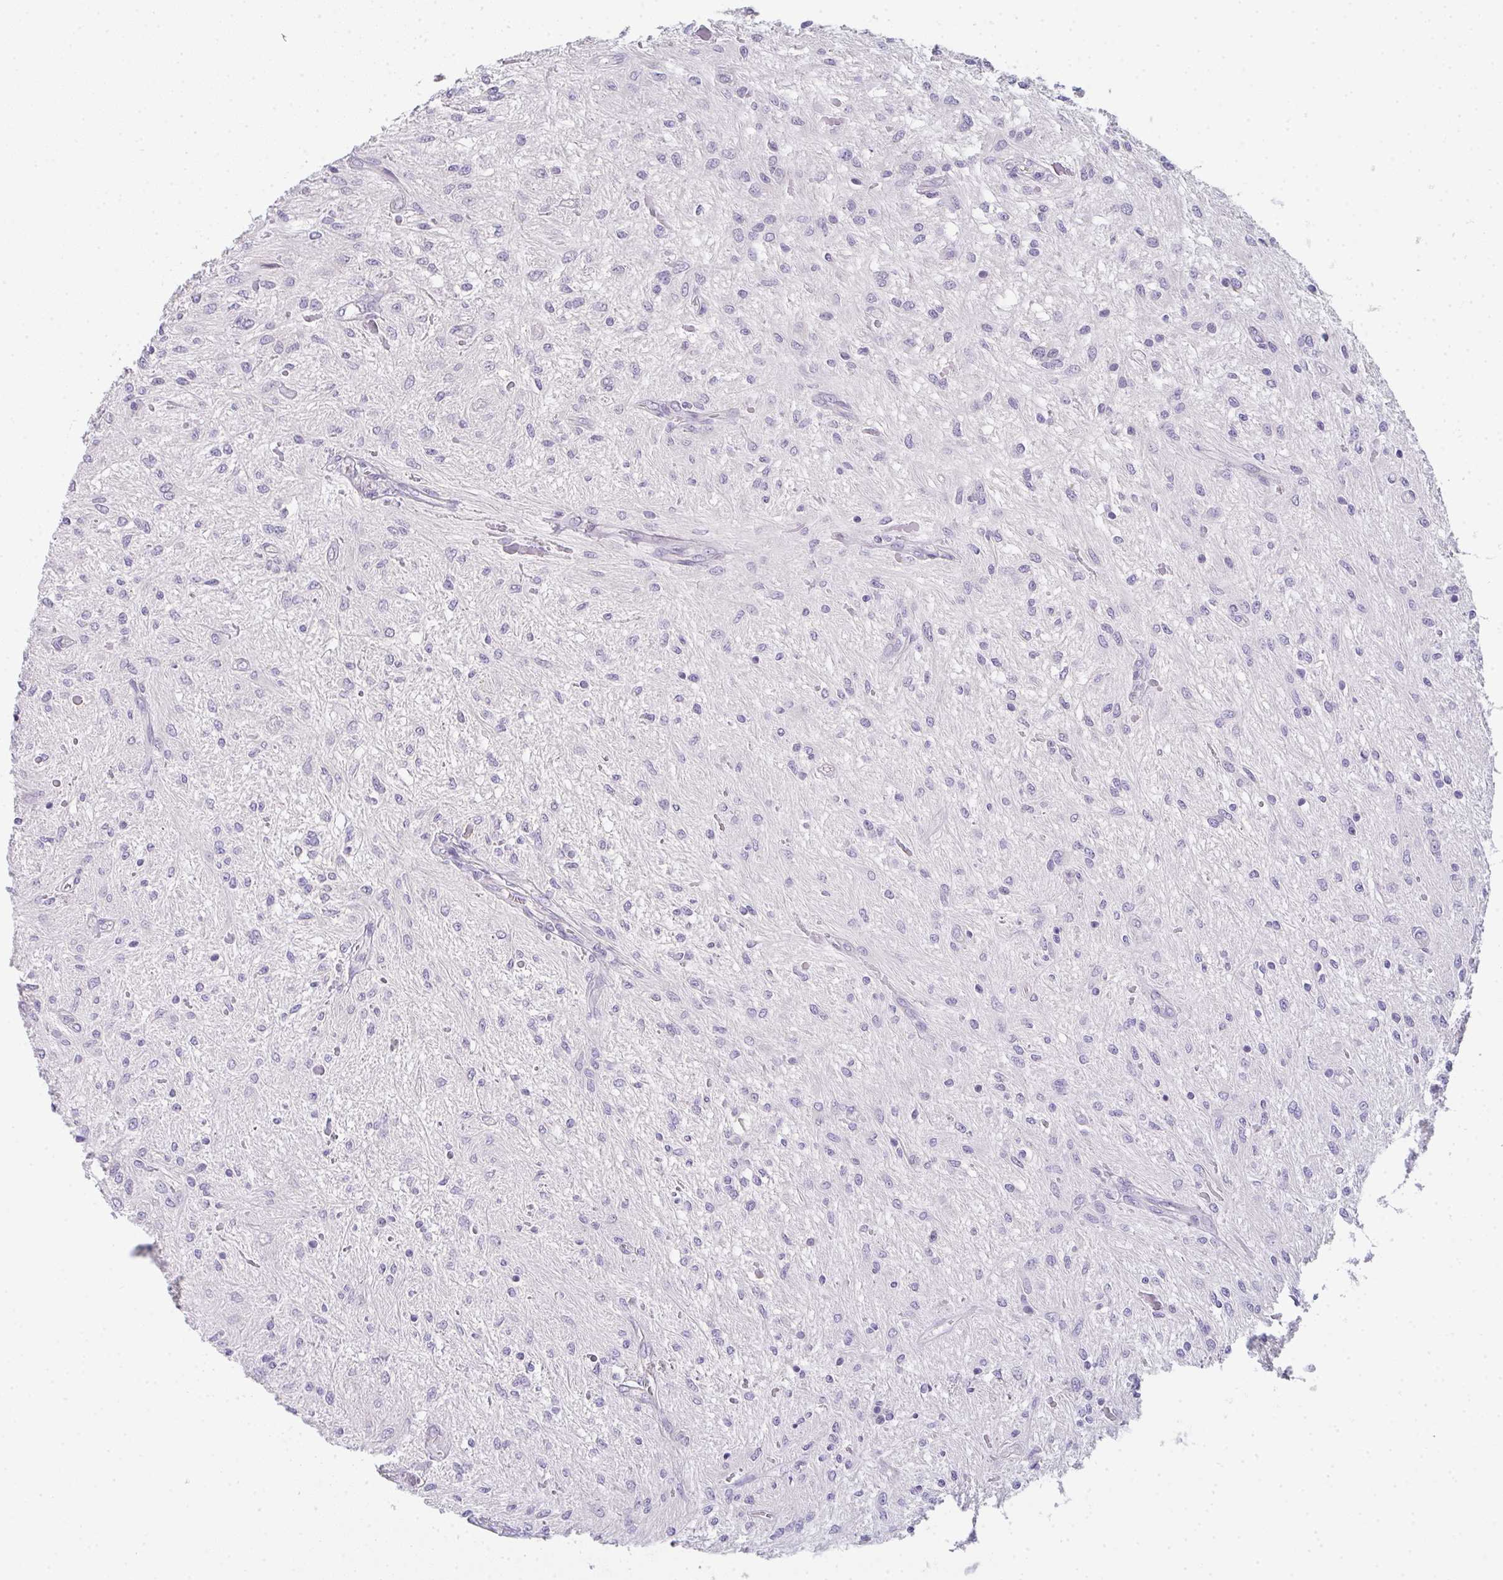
{"staining": {"intensity": "negative", "quantity": "none", "location": "none"}, "tissue": "glioma", "cell_type": "Tumor cells", "image_type": "cancer", "snomed": [{"axis": "morphology", "description": "Glioma, malignant, Low grade"}, {"axis": "topography", "description": "Cerebellum"}], "caption": "Immunohistochemistry (IHC) photomicrograph of glioma stained for a protein (brown), which displays no expression in tumor cells.", "gene": "CACNA1S", "patient": {"sex": "female", "age": 14}}